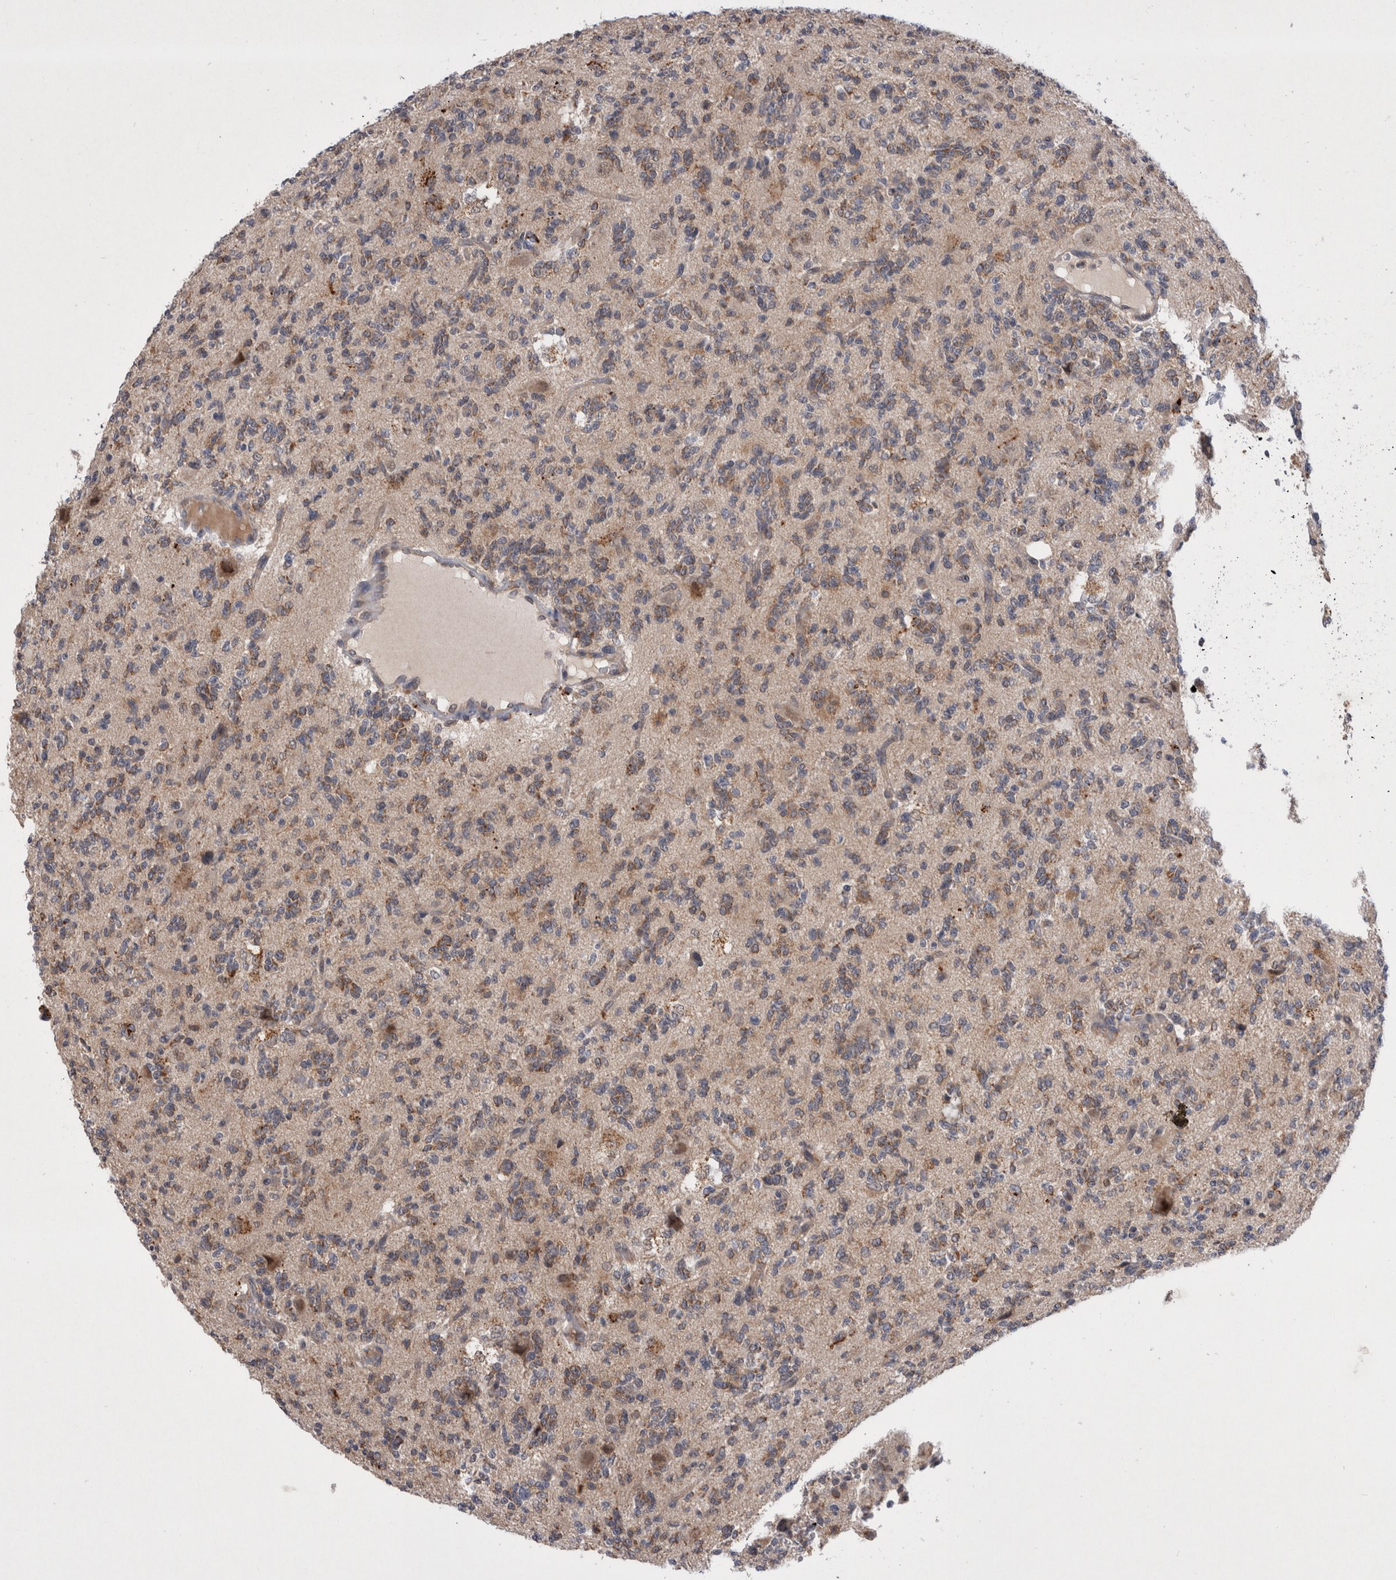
{"staining": {"intensity": "moderate", "quantity": "25%-75%", "location": "cytoplasmic/membranous"}, "tissue": "glioma", "cell_type": "Tumor cells", "image_type": "cancer", "snomed": [{"axis": "morphology", "description": "Glioma, malignant, High grade"}, {"axis": "topography", "description": "Brain"}], "caption": "Human high-grade glioma (malignant) stained for a protein (brown) exhibits moderate cytoplasmic/membranous positive staining in about 25%-75% of tumor cells.", "gene": "MRPL37", "patient": {"sex": "female", "age": 62}}